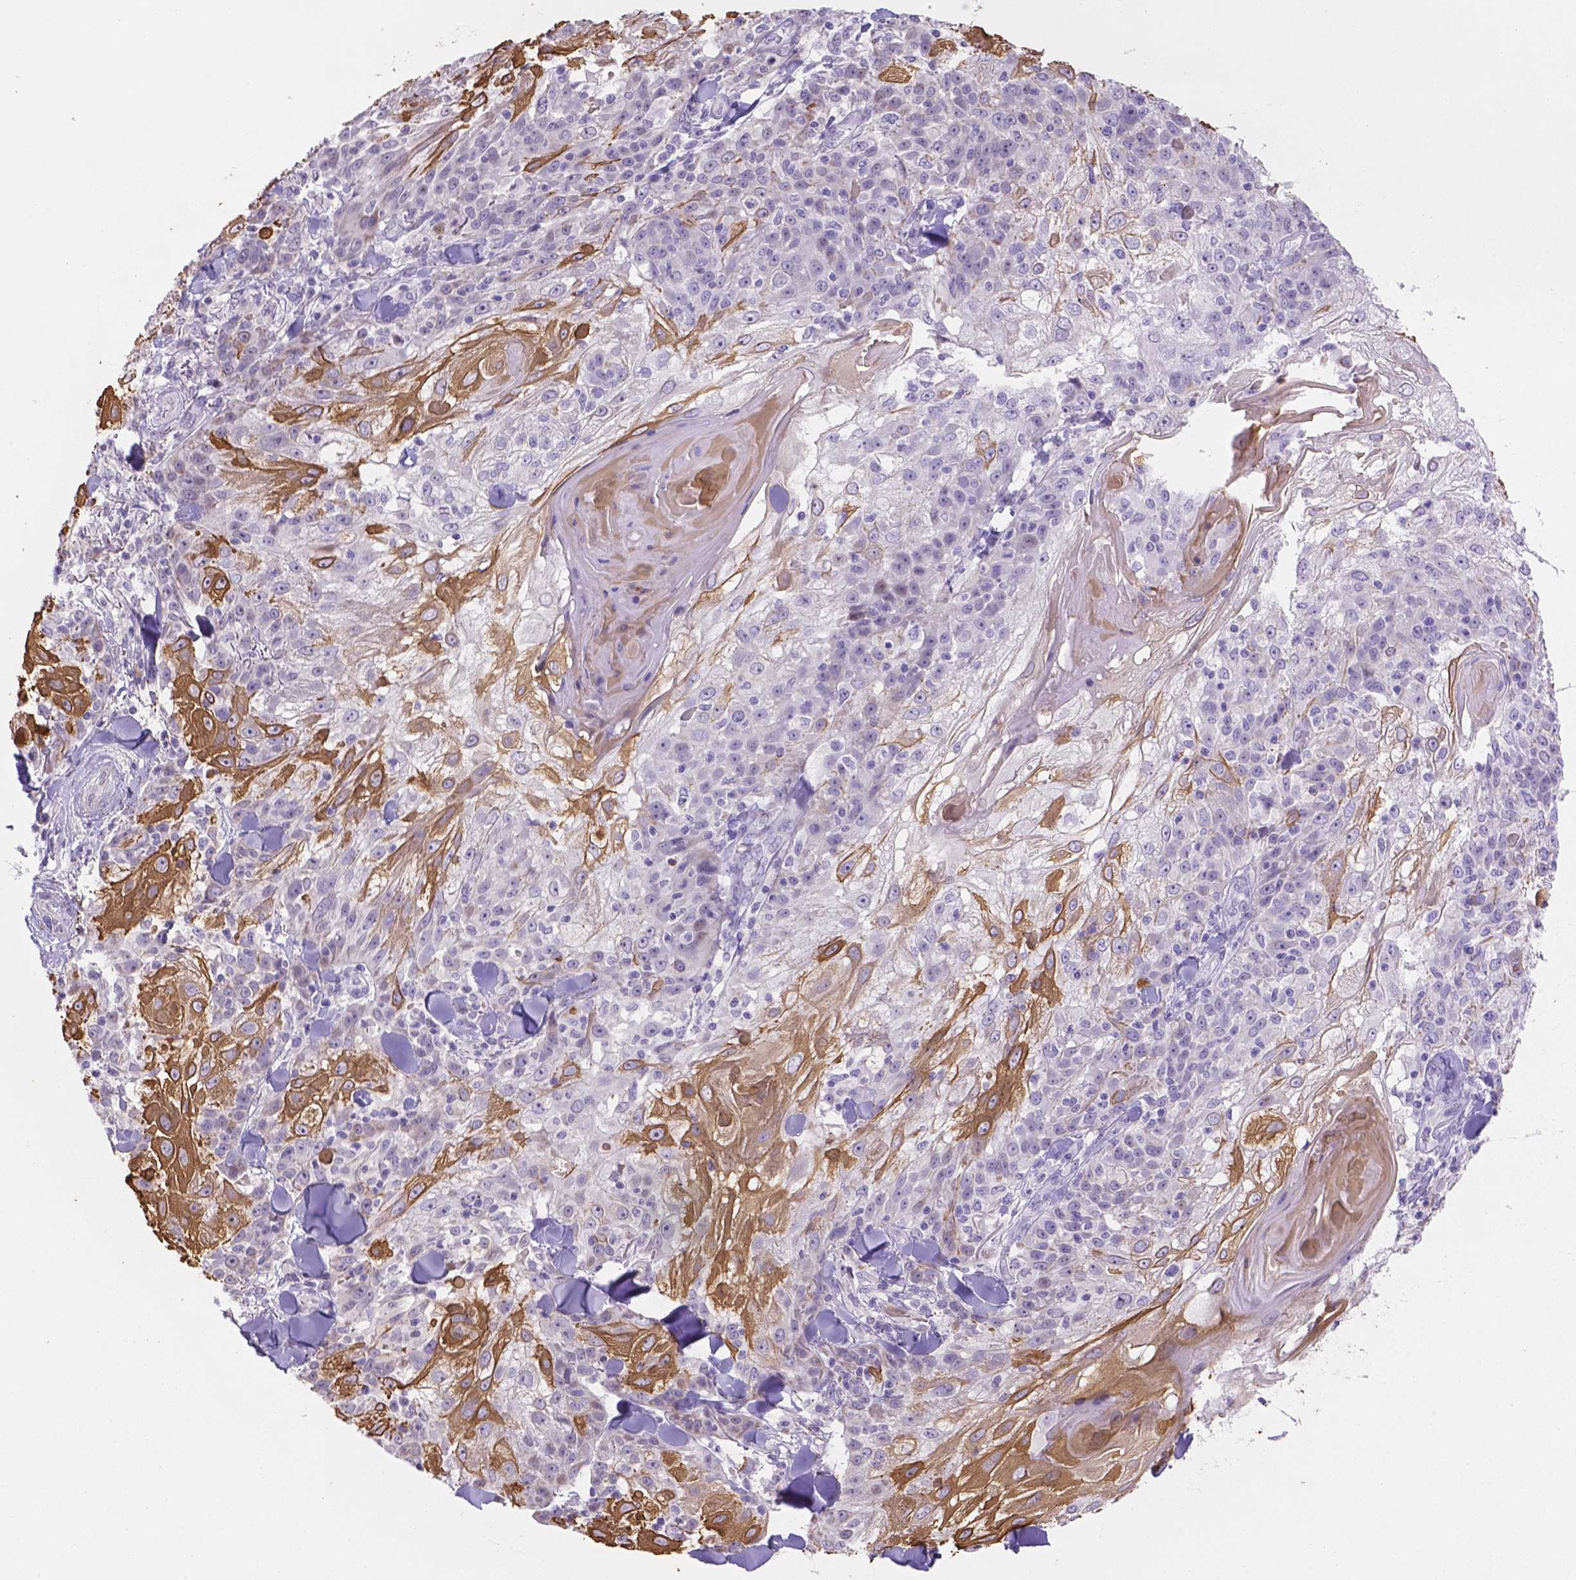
{"staining": {"intensity": "negative", "quantity": "none", "location": "none"}, "tissue": "skin cancer", "cell_type": "Tumor cells", "image_type": "cancer", "snomed": [{"axis": "morphology", "description": "Normal tissue, NOS"}, {"axis": "morphology", "description": "Squamous cell carcinoma, NOS"}, {"axis": "topography", "description": "Skin"}], "caption": "The image exhibits no significant expression in tumor cells of skin cancer (squamous cell carcinoma). (Immunohistochemistry, brightfield microscopy, high magnification).", "gene": "DMWD", "patient": {"sex": "female", "age": 83}}